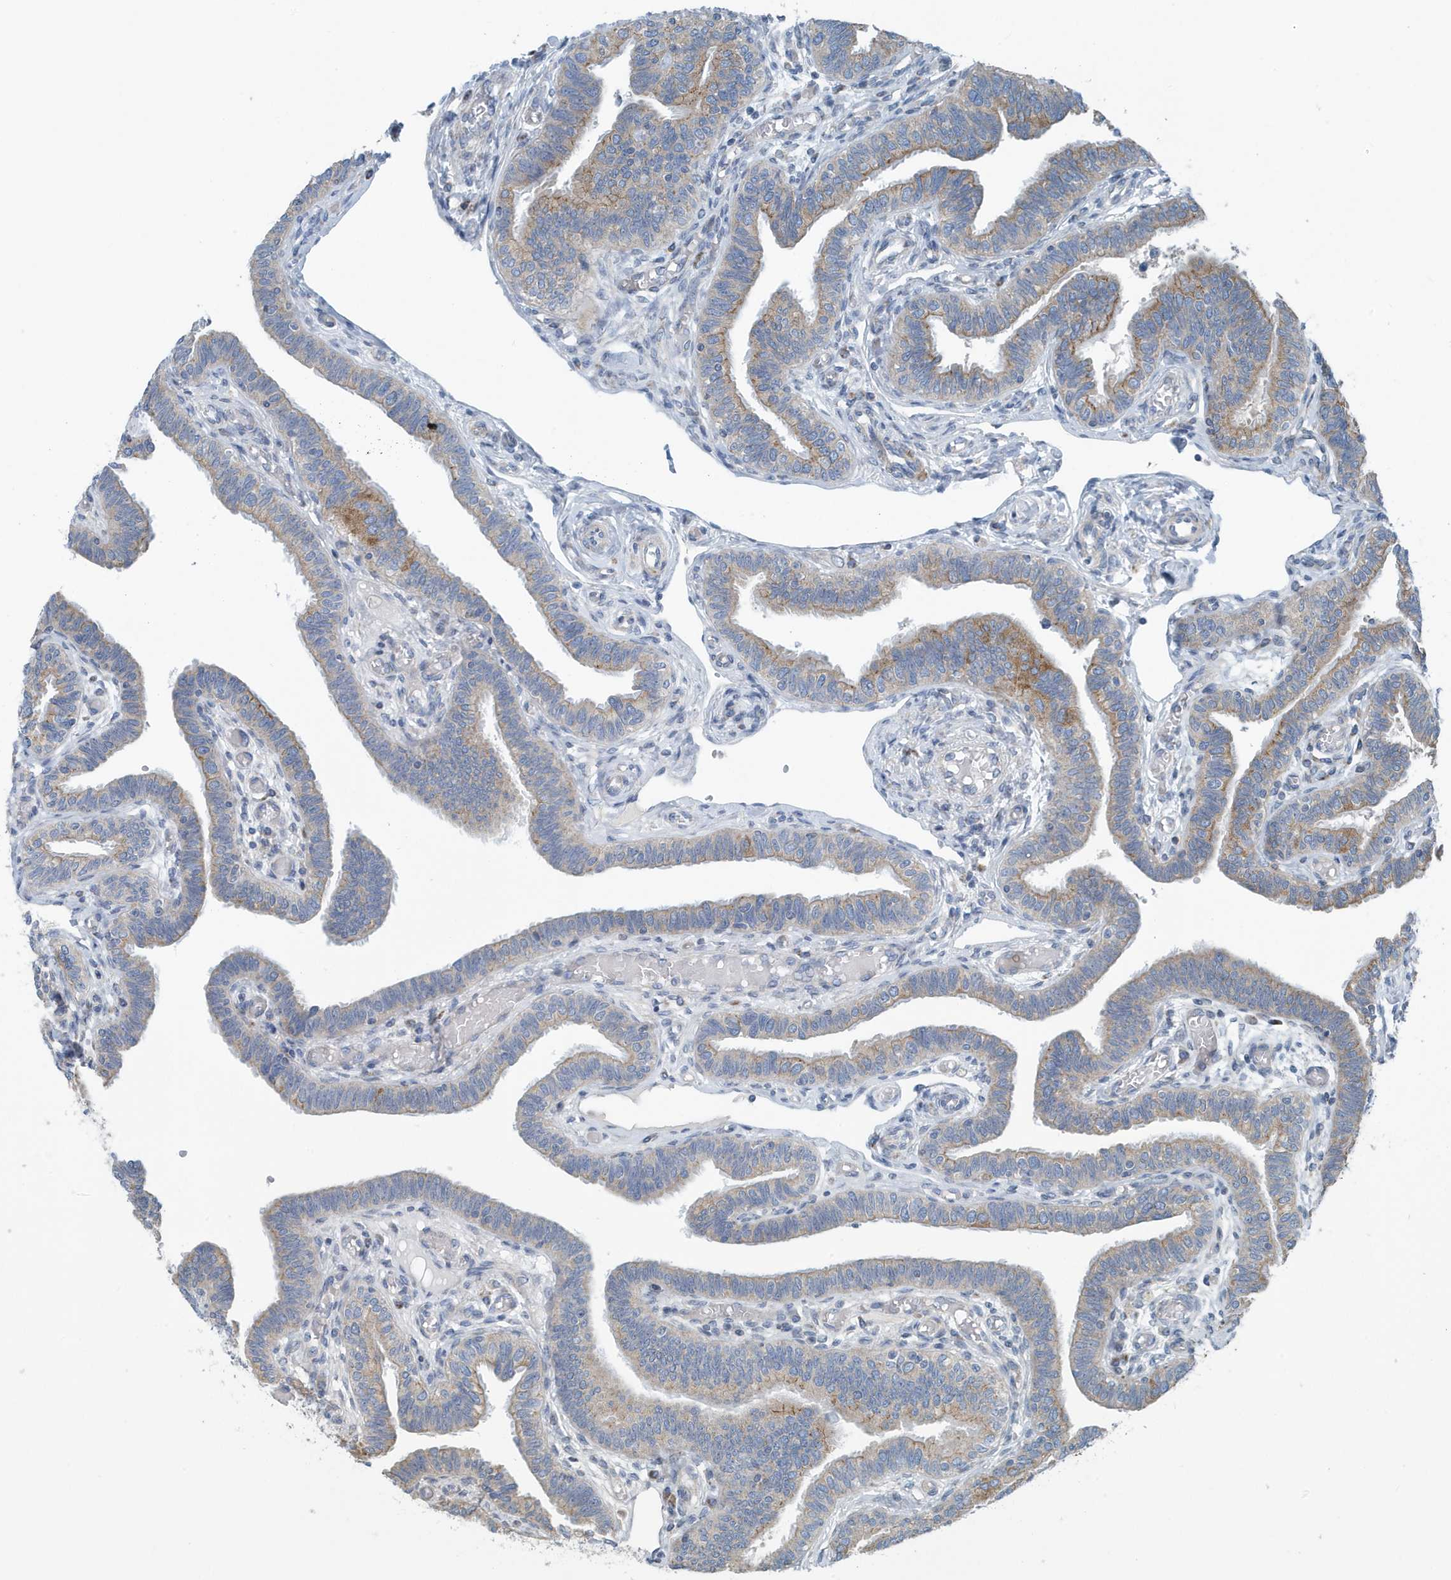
{"staining": {"intensity": "moderate", "quantity": "25%-75%", "location": "cytoplasmic/membranous"}, "tissue": "fallopian tube", "cell_type": "Glandular cells", "image_type": "normal", "snomed": [{"axis": "morphology", "description": "Normal tissue, NOS"}, {"axis": "topography", "description": "Fallopian tube"}], "caption": "IHC (DAB) staining of normal human fallopian tube exhibits moderate cytoplasmic/membranous protein positivity in approximately 25%-75% of glandular cells.", "gene": "PPM1M", "patient": {"sex": "female", "age": 39}}